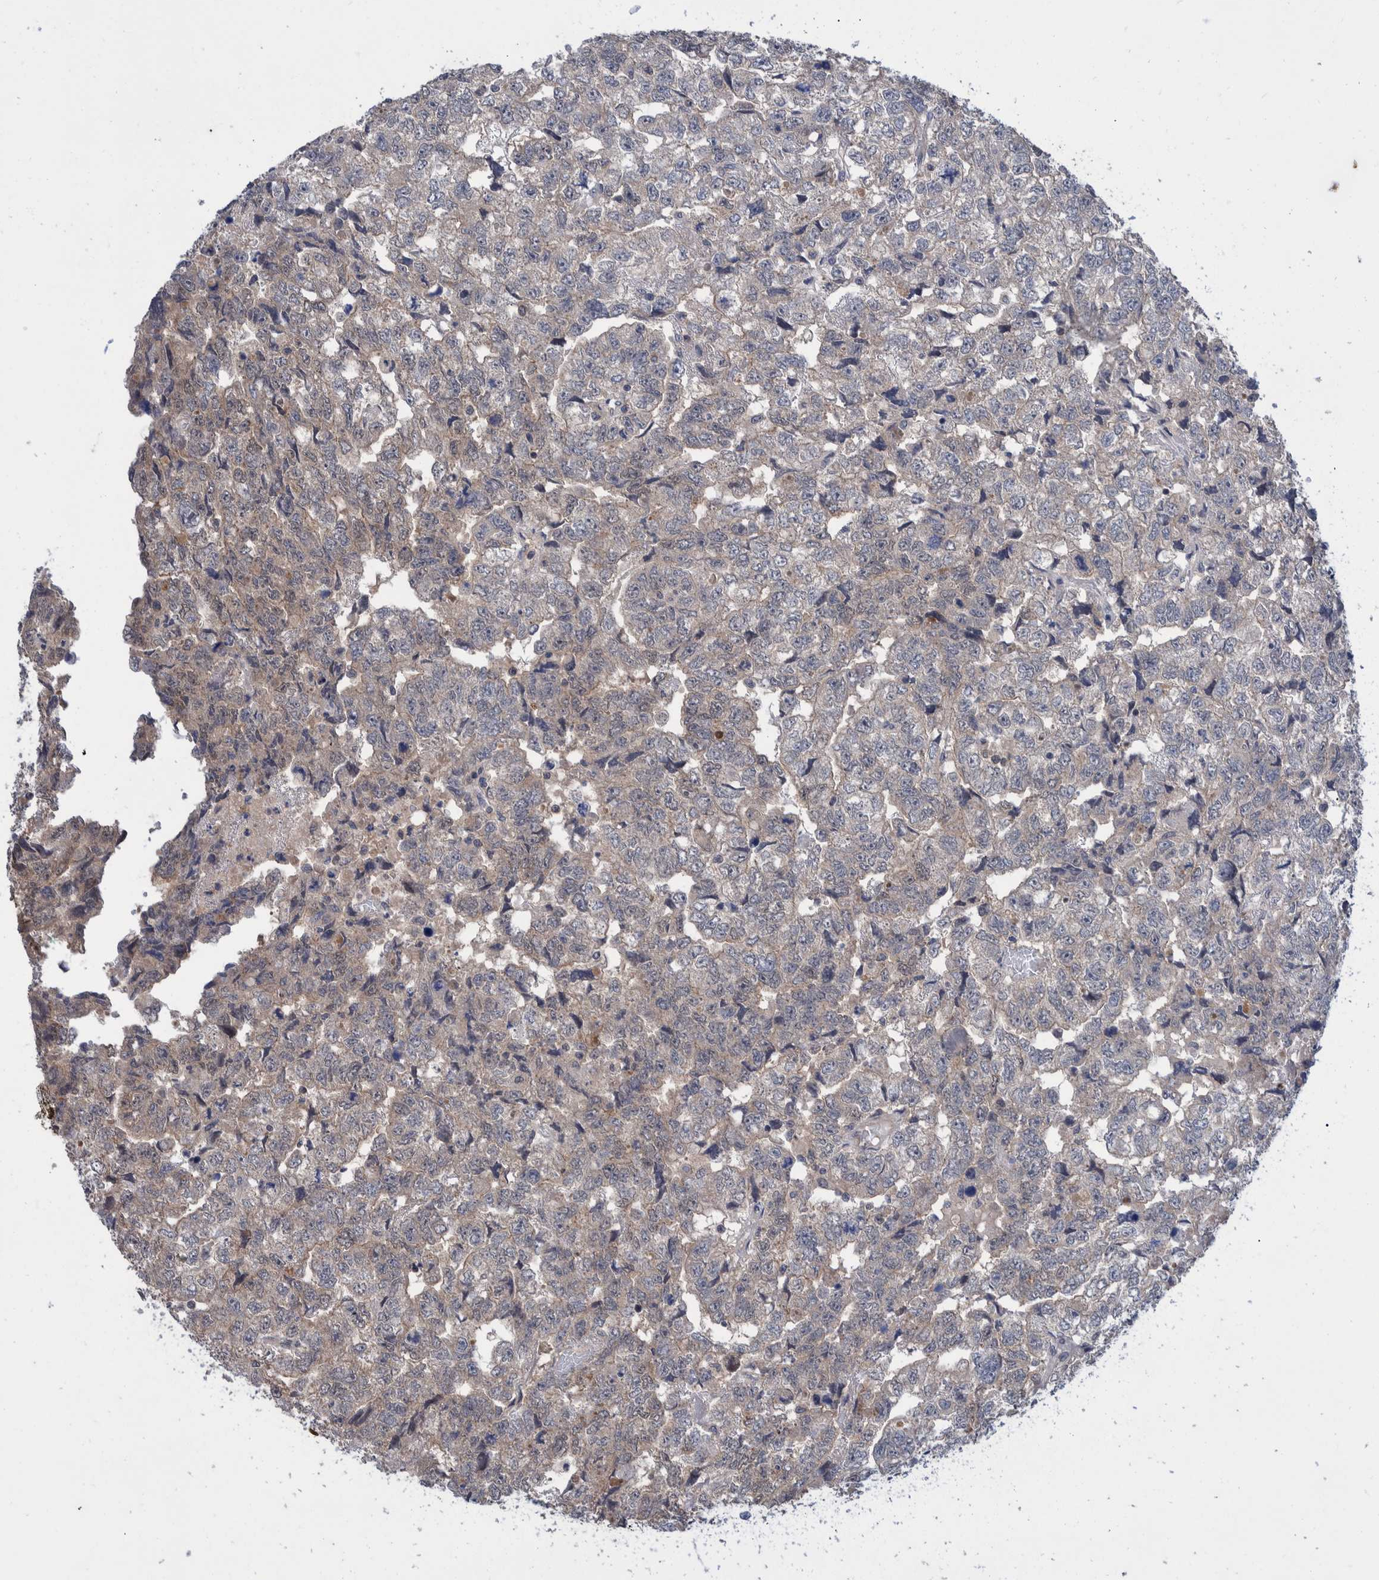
{"staining": {"intensity": "weak", "quantity": "<25%", "location": "cytoplasmic/membranous"}, "tissue": "testis cancer", "cell_type": "Tumor cells", "image_type": "cancer", "snomed": [{"axis": "morphology", "description": "Carcinoma, Embryonal, NOS"}, {"axis": "topography", "description": "Testis"}], "caption": "Tumor cells show no significant protein positivity in testis cancer.", "gene": "PLPBP", "patient": {"sex": "male", "age": 36}}